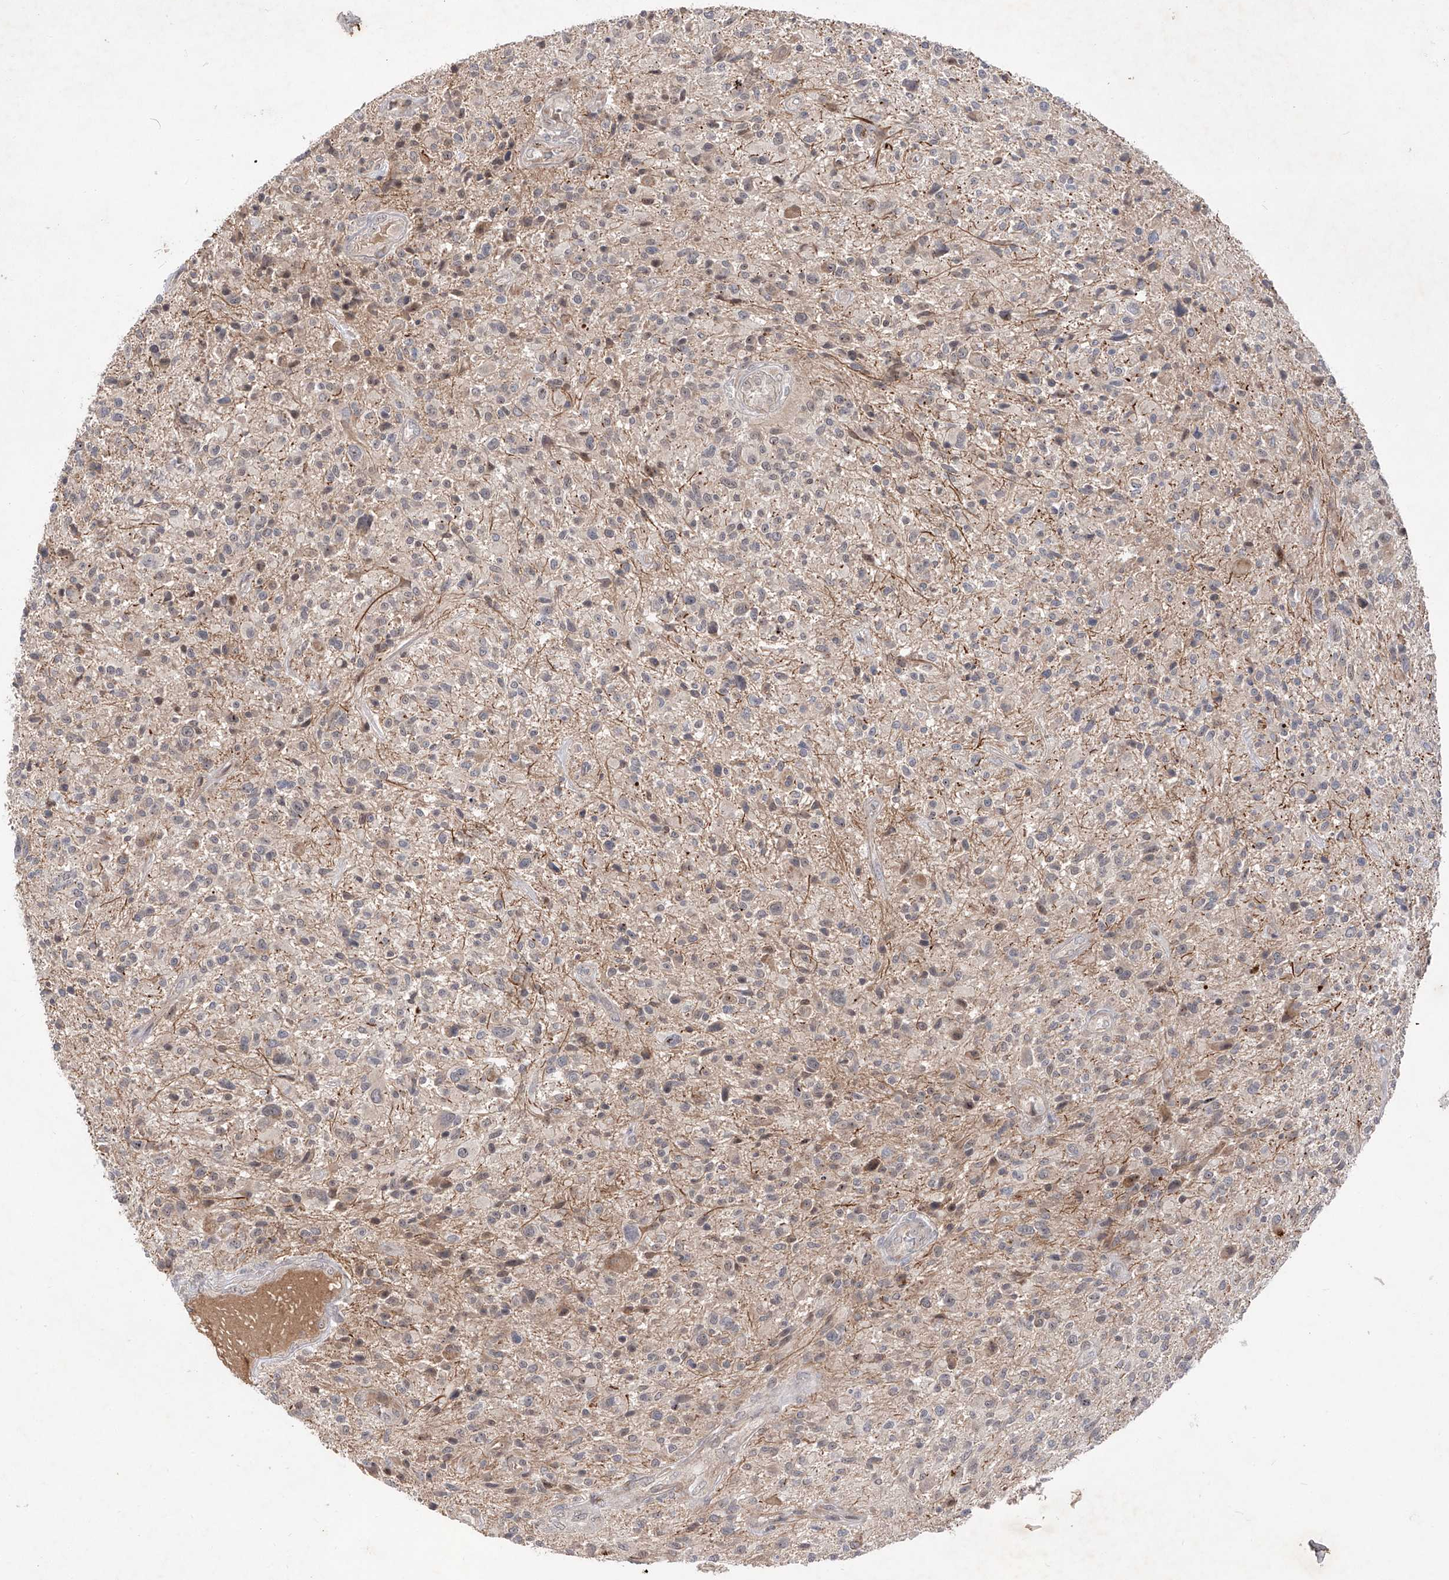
{"staining": {"intensity": "negative", "quantity": "none", "location": "none"}, "tissue": "glioma", "cell_type": "Tumor cells", "image_type": "cancer", "snomed": [{"axis": "morphology", "description": "Glioma, malignant, High grade"}, {"axis": "topography", "description": "Brain"}], "caption": "The photomicrograph displays no staining of tumor cells in glioma.", "gene": "FAM135A", "patient": {"sex": "male", "age": 47}}